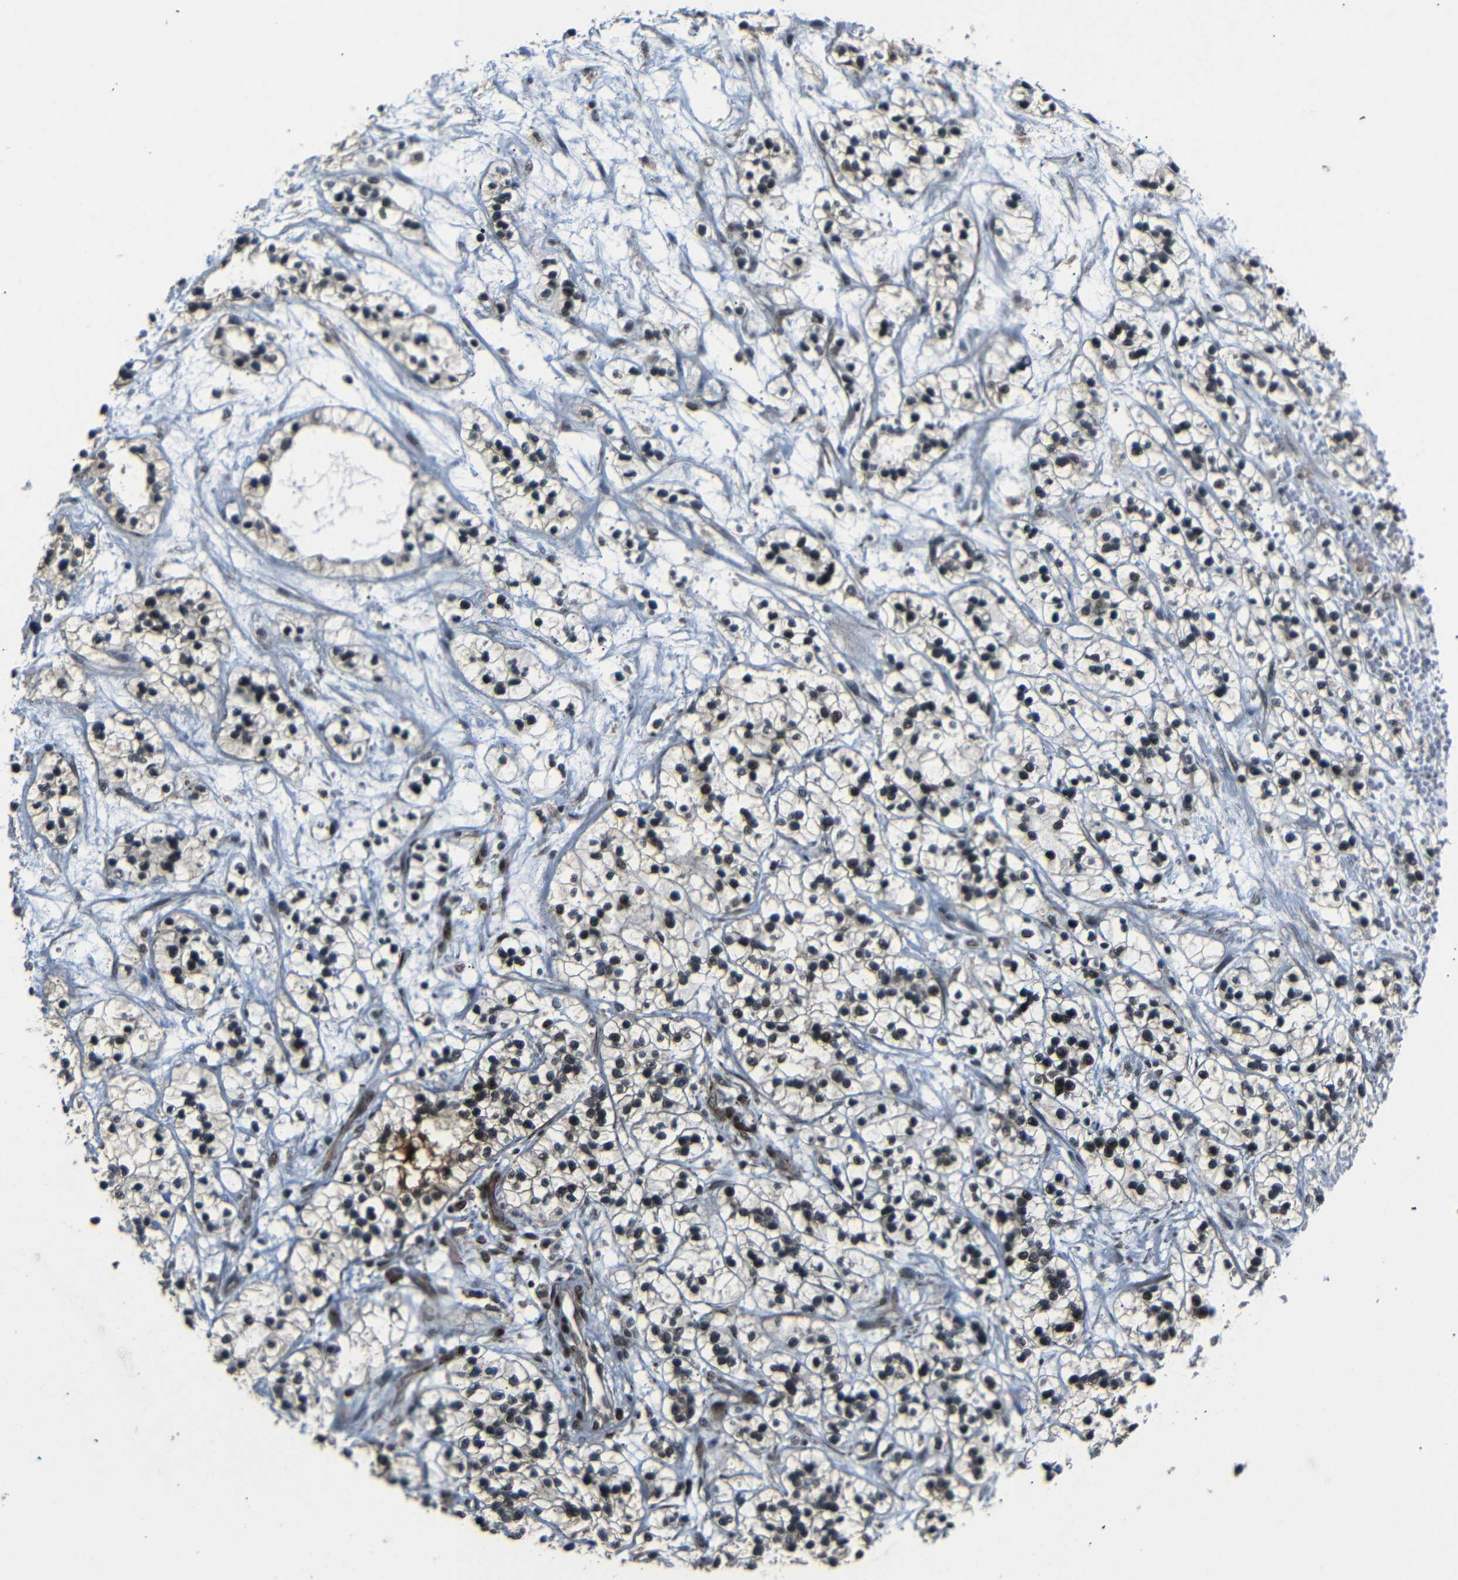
{"staining": {"intensity": "weak", "quantity": "<25%", "location": "cytoplasmic/membranous,nuclear"}, "tissue": "renal cancer", "cell_type": "Tumor cells", "image_type": "cancer", "snomed": [{"axis": "morphology", "description": "Adenocarcinoma, NOS"}, {"axis": "topography", "description": "Kidney"}], "caption": "There is no significant staining in tumor cells of renal cancer.", "gene": "TBX2", "patient": {"sex": "female", "age": 57}}